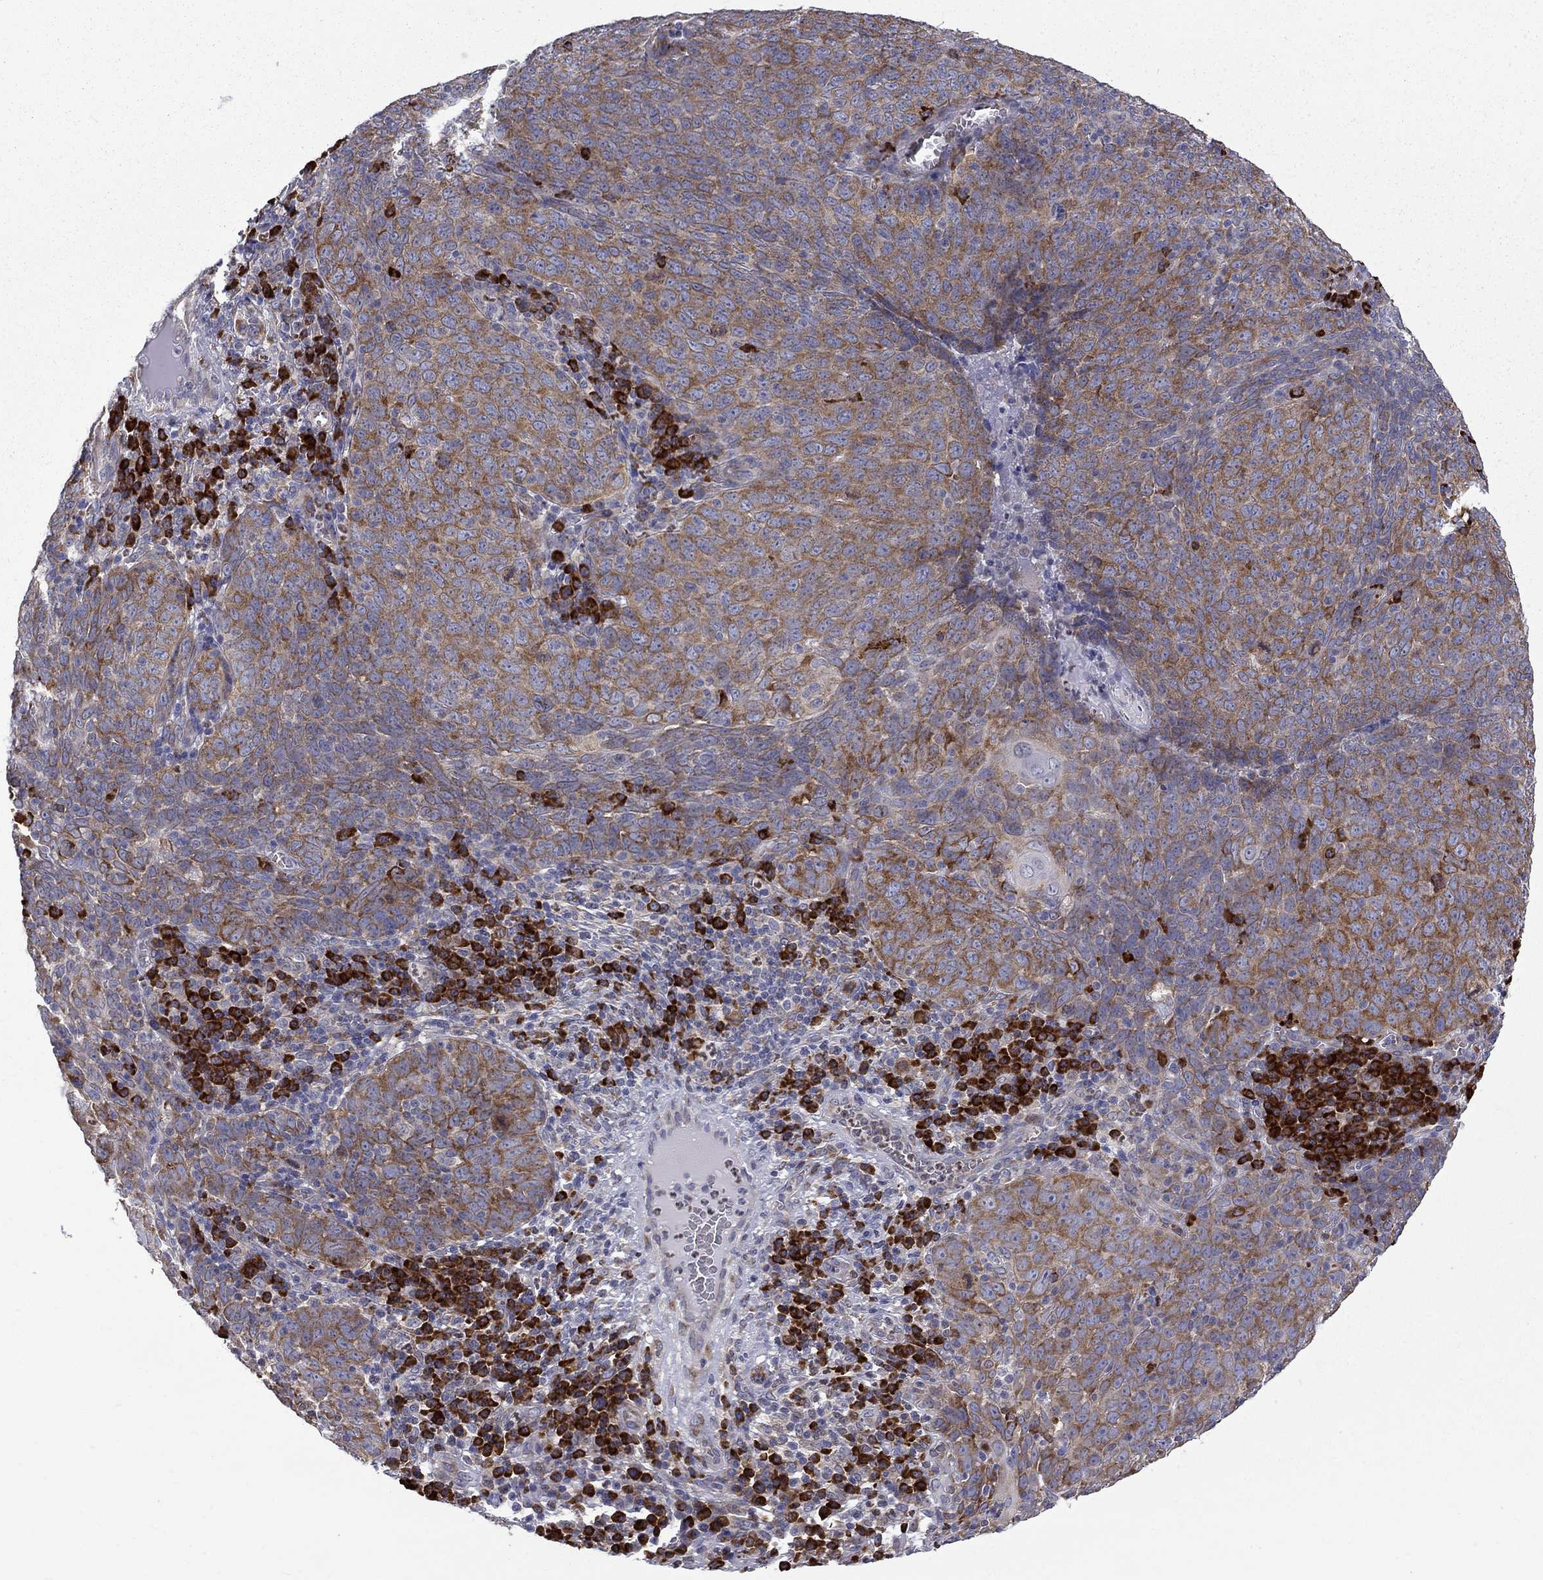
{"staining": {"intensity": "moderate", "quantity": ">75%", "location": "cytoplasmic/membranous"}, "tissue": "skin cancer", "cell_type": "Tumor cells", "image_type": "cancer", "snomed": [{"axis": "morphology", "description": "Squamous cell carcinoma, NOS"}, {"axis": "topography", "description": "Skin"}, {"axis": "topography", "description": "Anal"}], "caption": "DAB immunohistochemical staining of skin cancer exhibits moderate cytoplasmic/membranous protein expression in about >75% of tumor cells.", "gene": "PABPC4", "patient": {"sex": "female", "age": 51}}